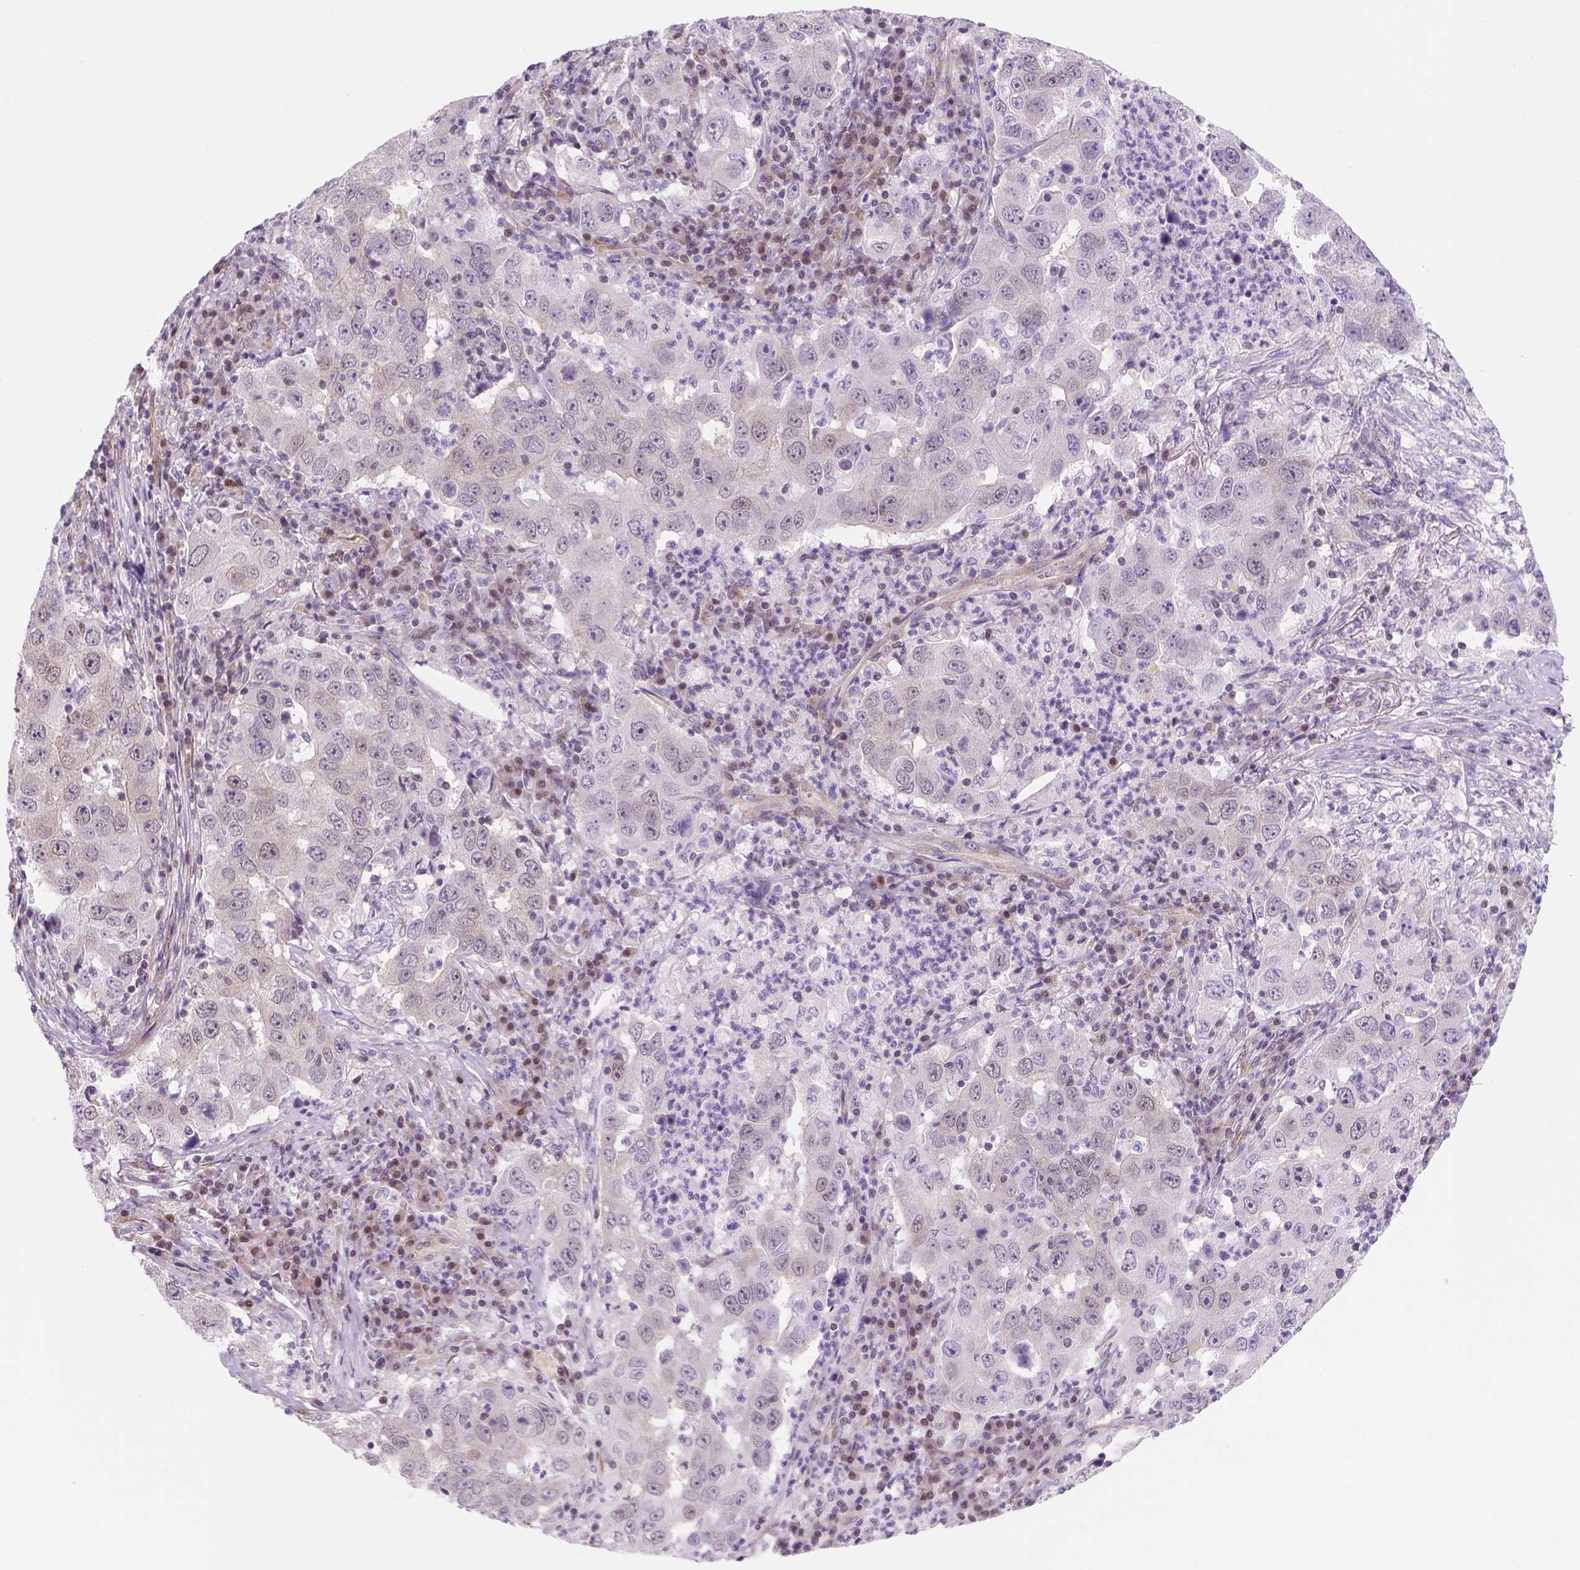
{"staining": {"intensity": "negative", "quantity": "none", "location": "none"}, "tissue": "lung cancer", "cell_type": "Tumor cells", "image_type": "cancer", "snomed": [{"axis": "morphology", "description": "Adenocarcinoma, NOS"}, {"axis": "topography", "description": "Lung"}], "caption": "The IHC image has no significant expression in tumor cells of lung cancer (adenocarcinoma) tissue.", "gene": "MGMT", "patient": {"sex": "male", "age": 73}}